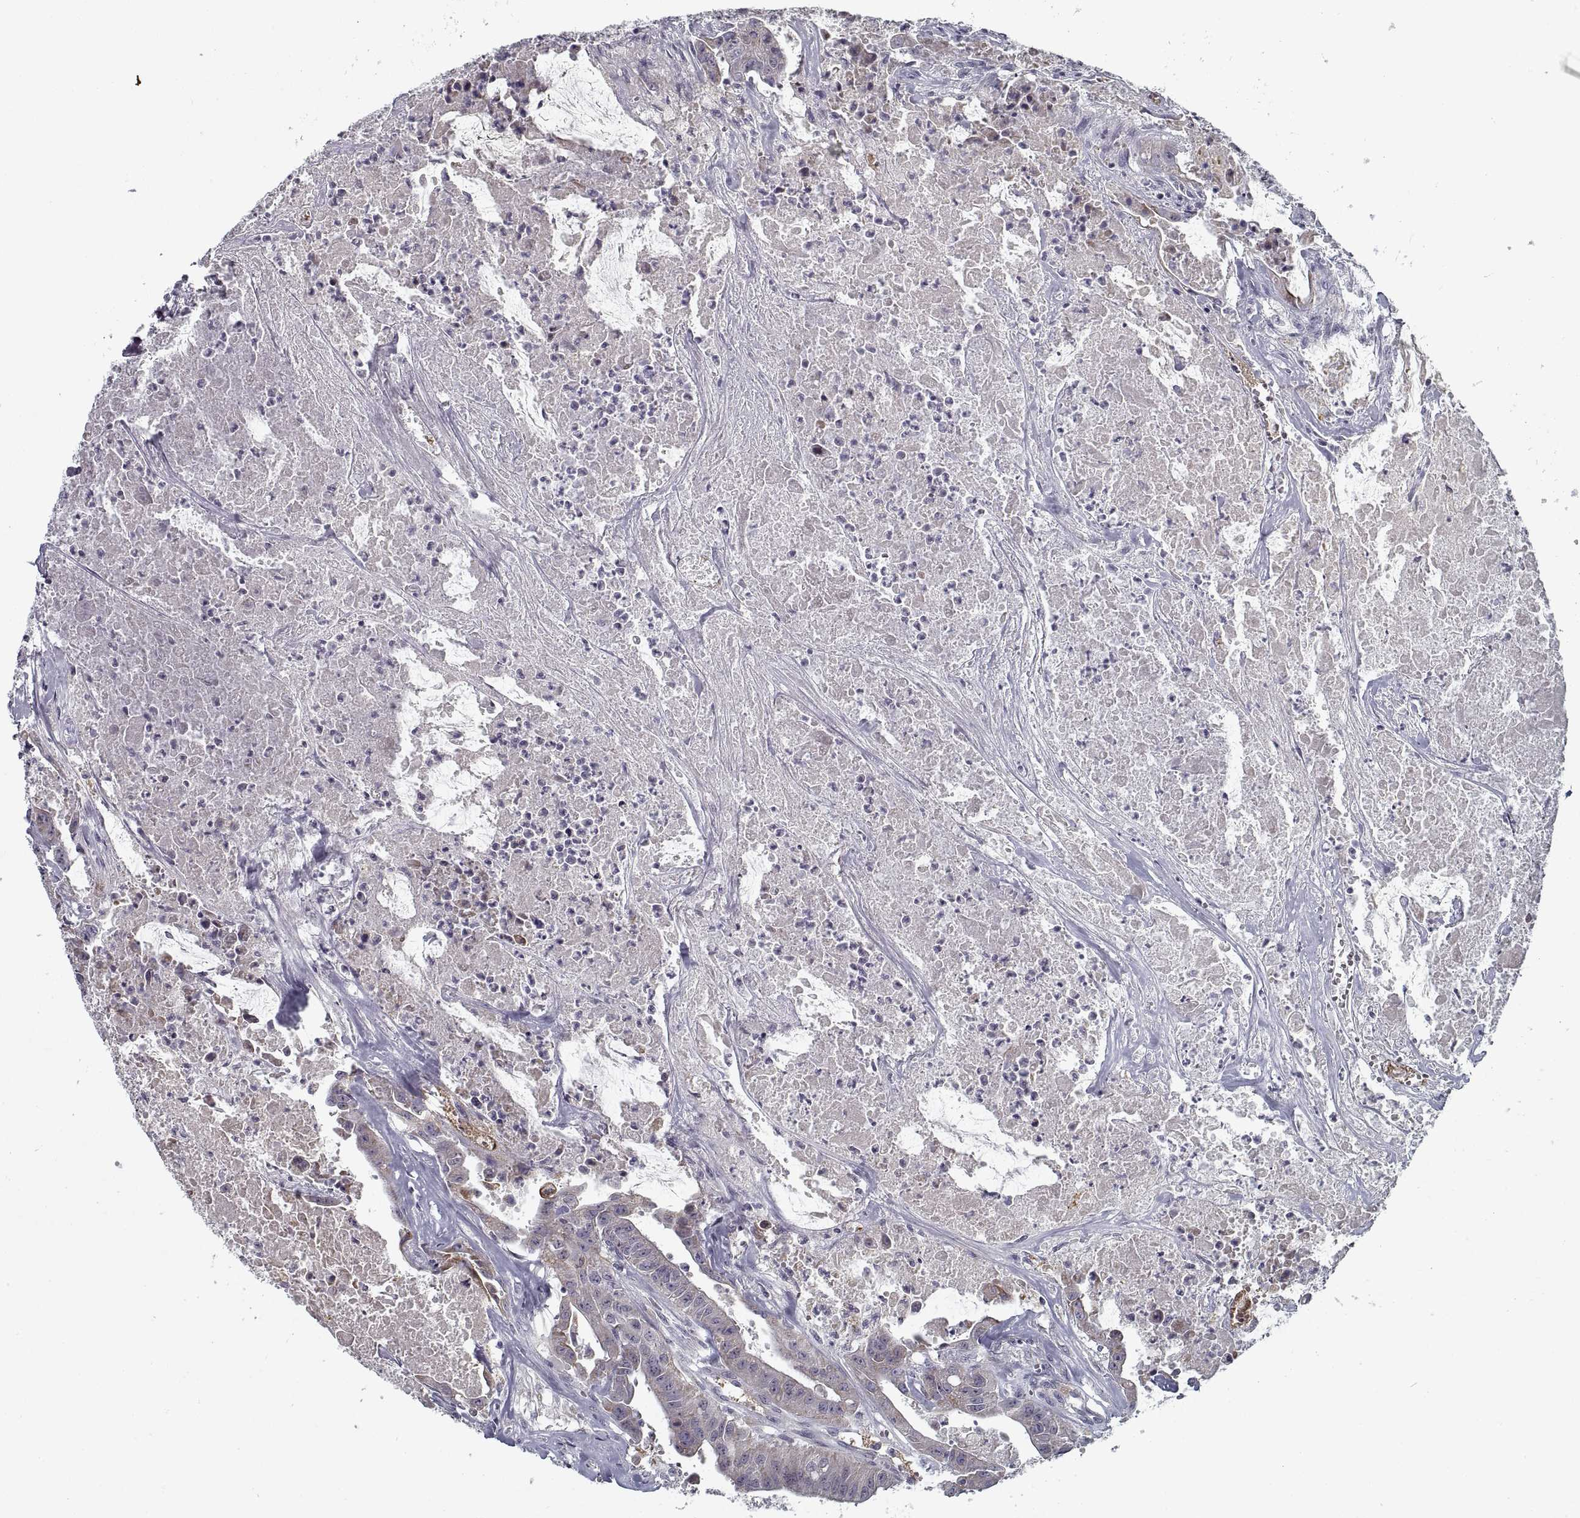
{"staining": {"intensity": "negative", "quantity": "none", "location": "none"}, "tissue": "colorectal cancer", "cell_type": "Tumor cells", "image_type": "cancer", "snomed": [{"axis": "morphology", "description": "Adenocarcinoma, NOS"}, {"axis": "topography", "description": "Colon"}], "caption": "Immunohistochemical staining of colorectal adenocarcinoma exhibits no significant positivity in tumor cells.", "gene": "GAD2", "patient": {"sex": "male", "age": 33}}